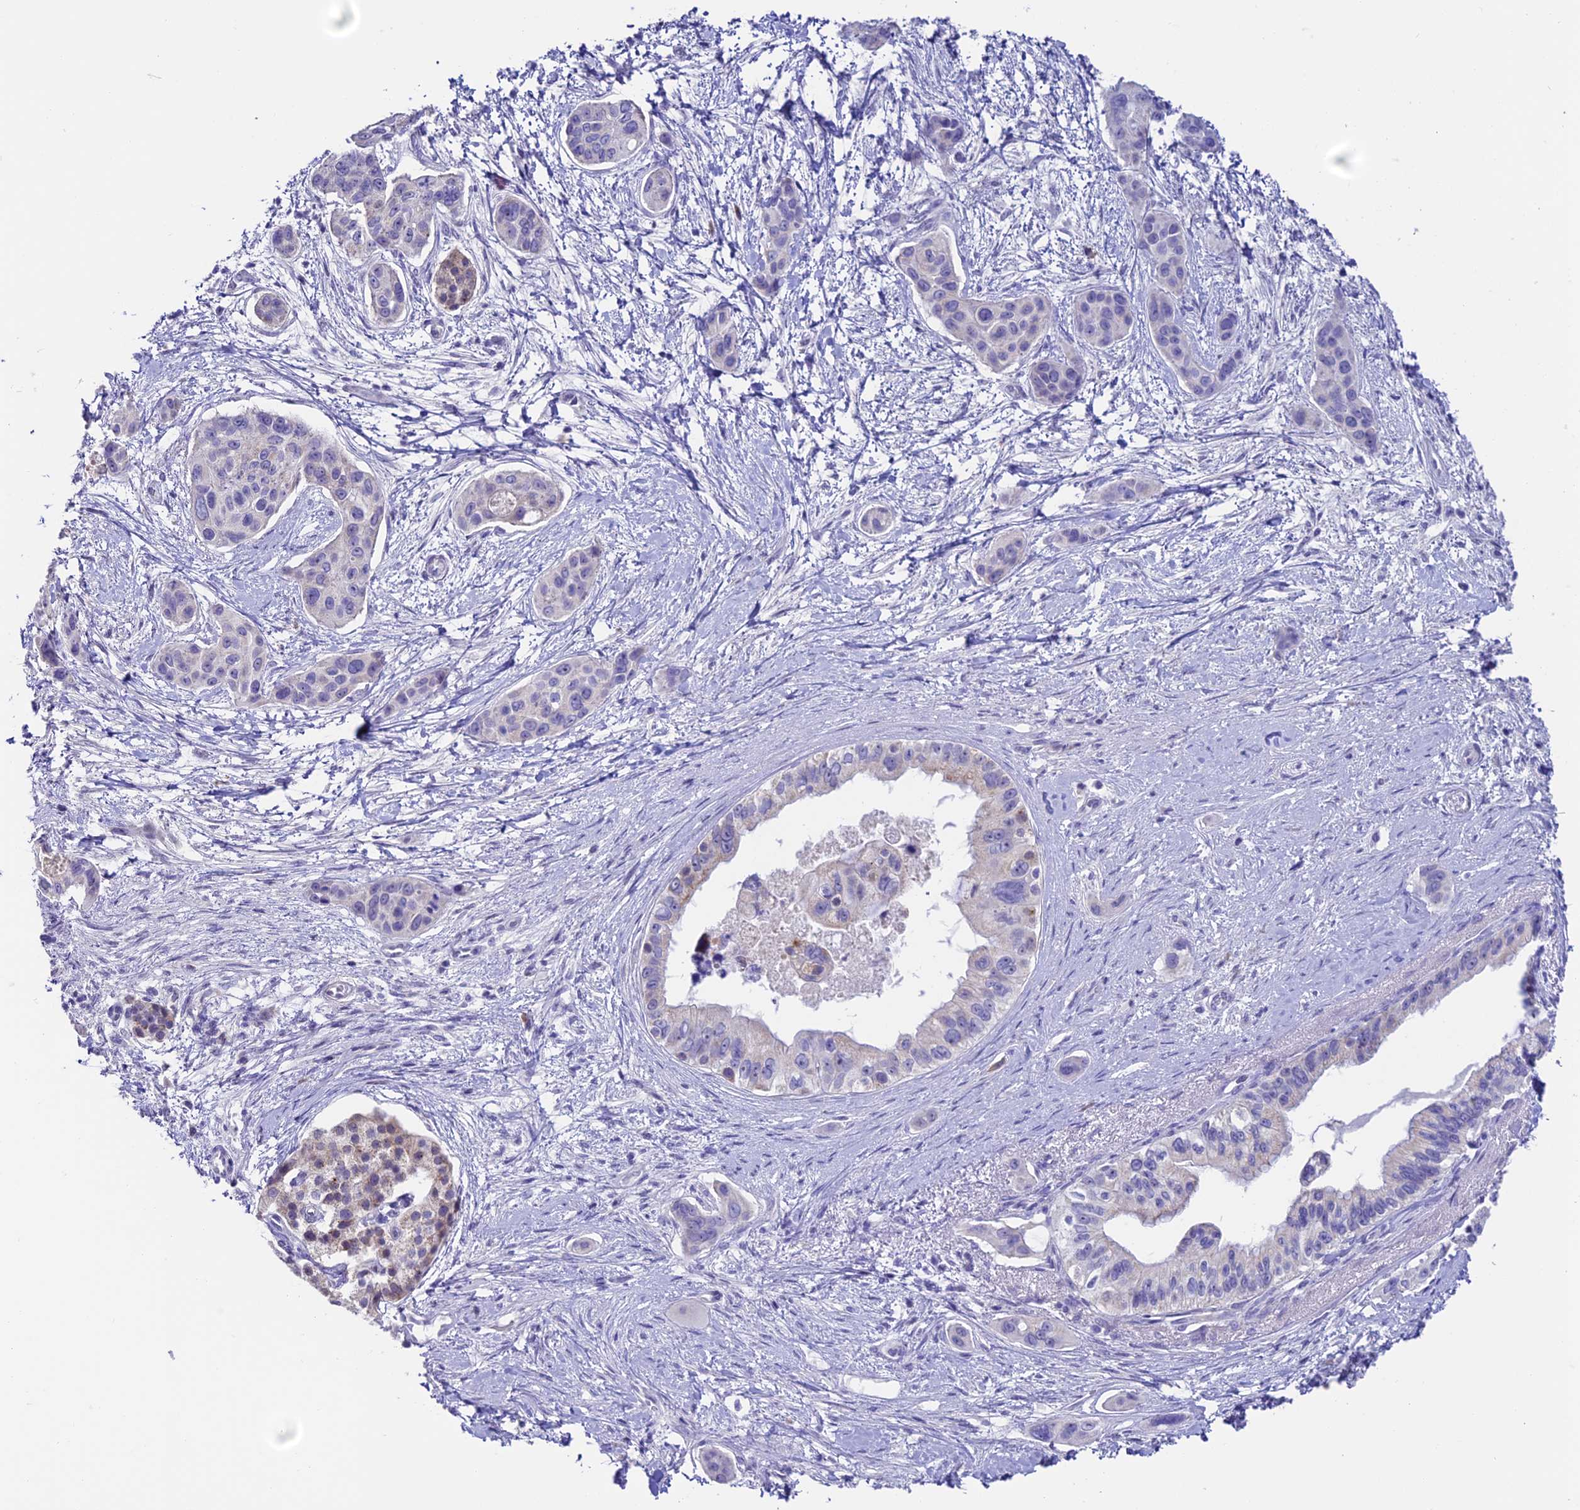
{"staining": {"intensity": "weak", "quantity": "<25%", "location": "cytoplasmic/membranous"}, "tissue": "pancreatic cancer", "cell_type": "Tumor cells", "image_type": "cancer", "snomed": [{"axis": "morphology", "description": "Adenocarcinoma, NOS"}, {"axis": "topography", "description": "Pancreas"}], "caption": "An image of human pancreatic cancer is negative for staining in tumor cells. (Brightfield microscopy of DAB immunohistochemistry (IHC) at high magnification).", "gene": "SLC10A1", "patient": {"sex": "male", "age": 72}}